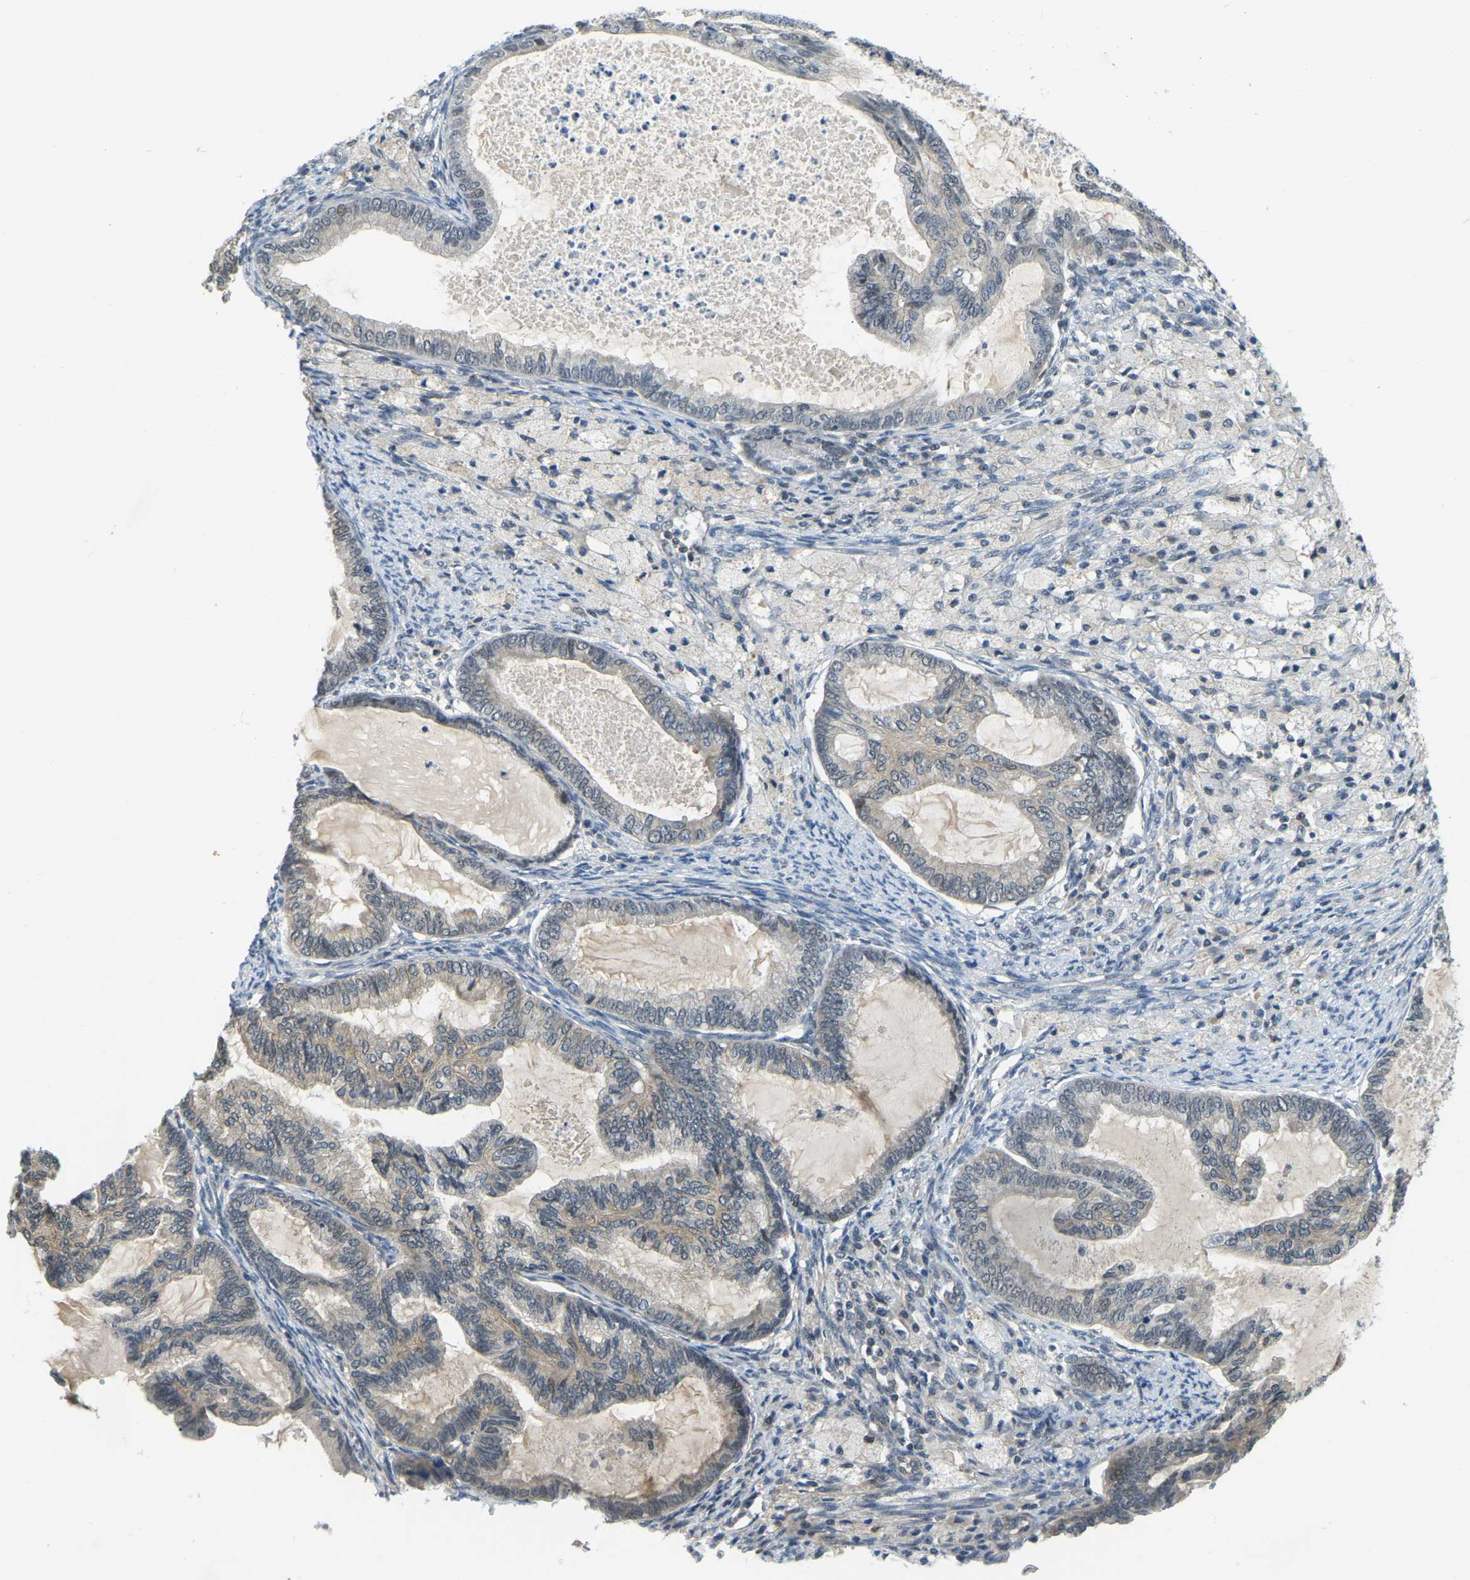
{"staining": {"intensity": "negative", "quantity": "none", "location": "none"}, "tissue": "cervical cancer", "cell_type": "Tumor cells", "image_type": "cancer", "snomed": [{"axis": "morphology", "description": "Normal tissue, NOS"}, {"axis": "morphology", "description": "Adenocarcinoma, NOS"}, {"axis": "topography", "description": "Cervix"}, {"axis": "topography", "description": "Endometrium"}], "caption": "Image shows no protein positivity in tumor cells of adenocarcinoma (cervical) tissue. (DAB (3,3'-diaminobenzidine) immunohistochemistry, high magnification).", "gene": "AHNAK", "patient": {"sex": "female", "age": 86}}